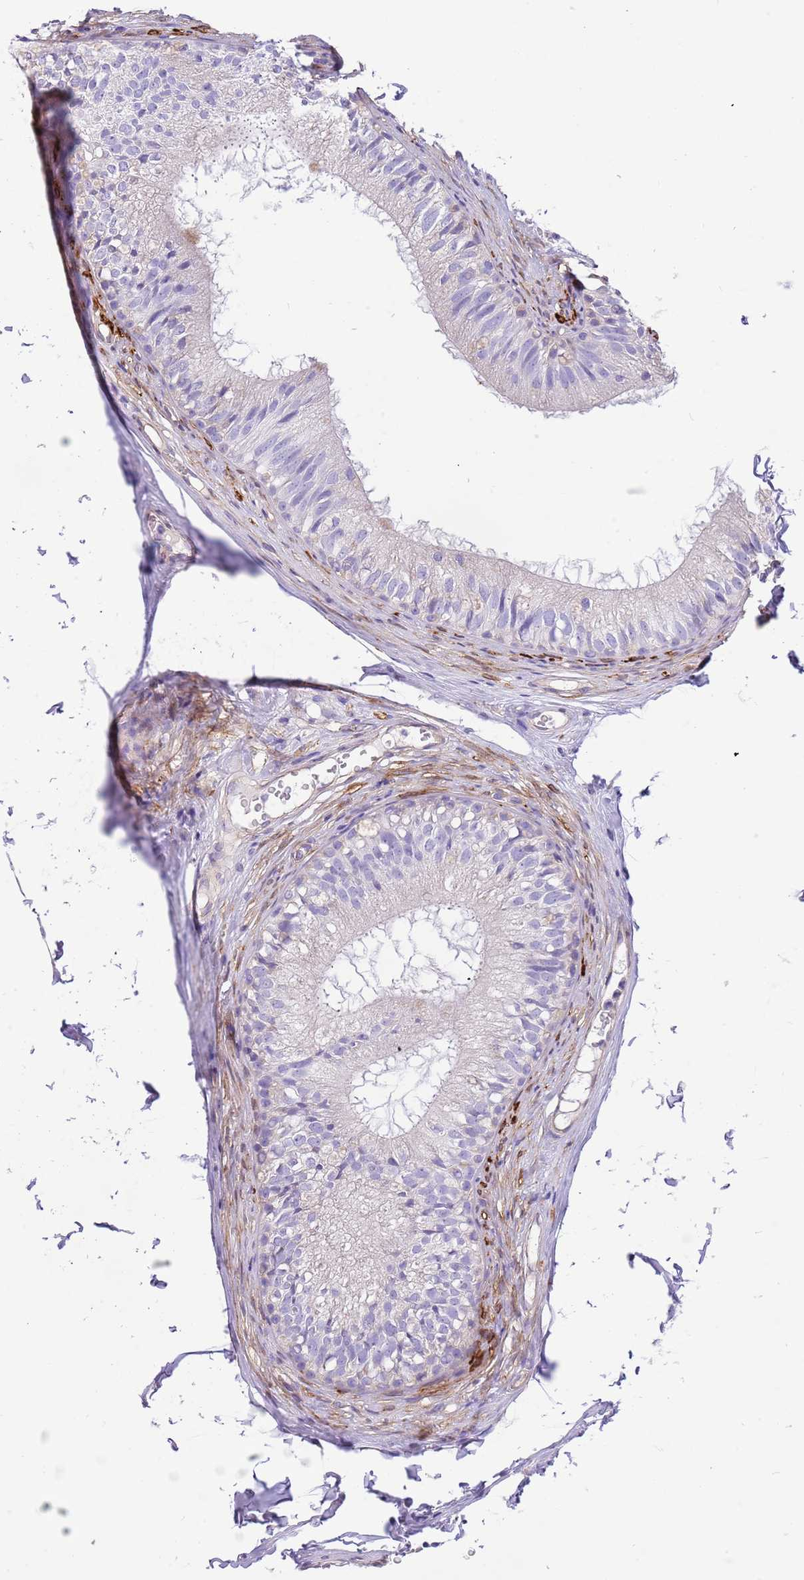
{"staining": {"intensity": "negative", "quantity": "none", "location": "none"}, "tissue": "epididymis", "cell_type": "Glandular cells", "image_type": "normal", "snomed": [{"axis": "morphology", "description": "Normal tissue, NOS"}, {"axis": "morphology", "description": "Seminoma in situ"}, {"axis": "topography", "description": "Testis"}, {"axis": "topography", "description": "Epididymis"}], "caption": "This photomicrograph is of benign epididymis stained with immunohistochemistry to label a protein in brown with the nuclei are counter-stained blue. There is no expression in glandular cells. (DAB (3,3'-diaminobenzidine) immunohistochemistry with hematoxylin counter stain).", "gene": "SERINC3", "patient": {"sex": "male", "age": 28}}